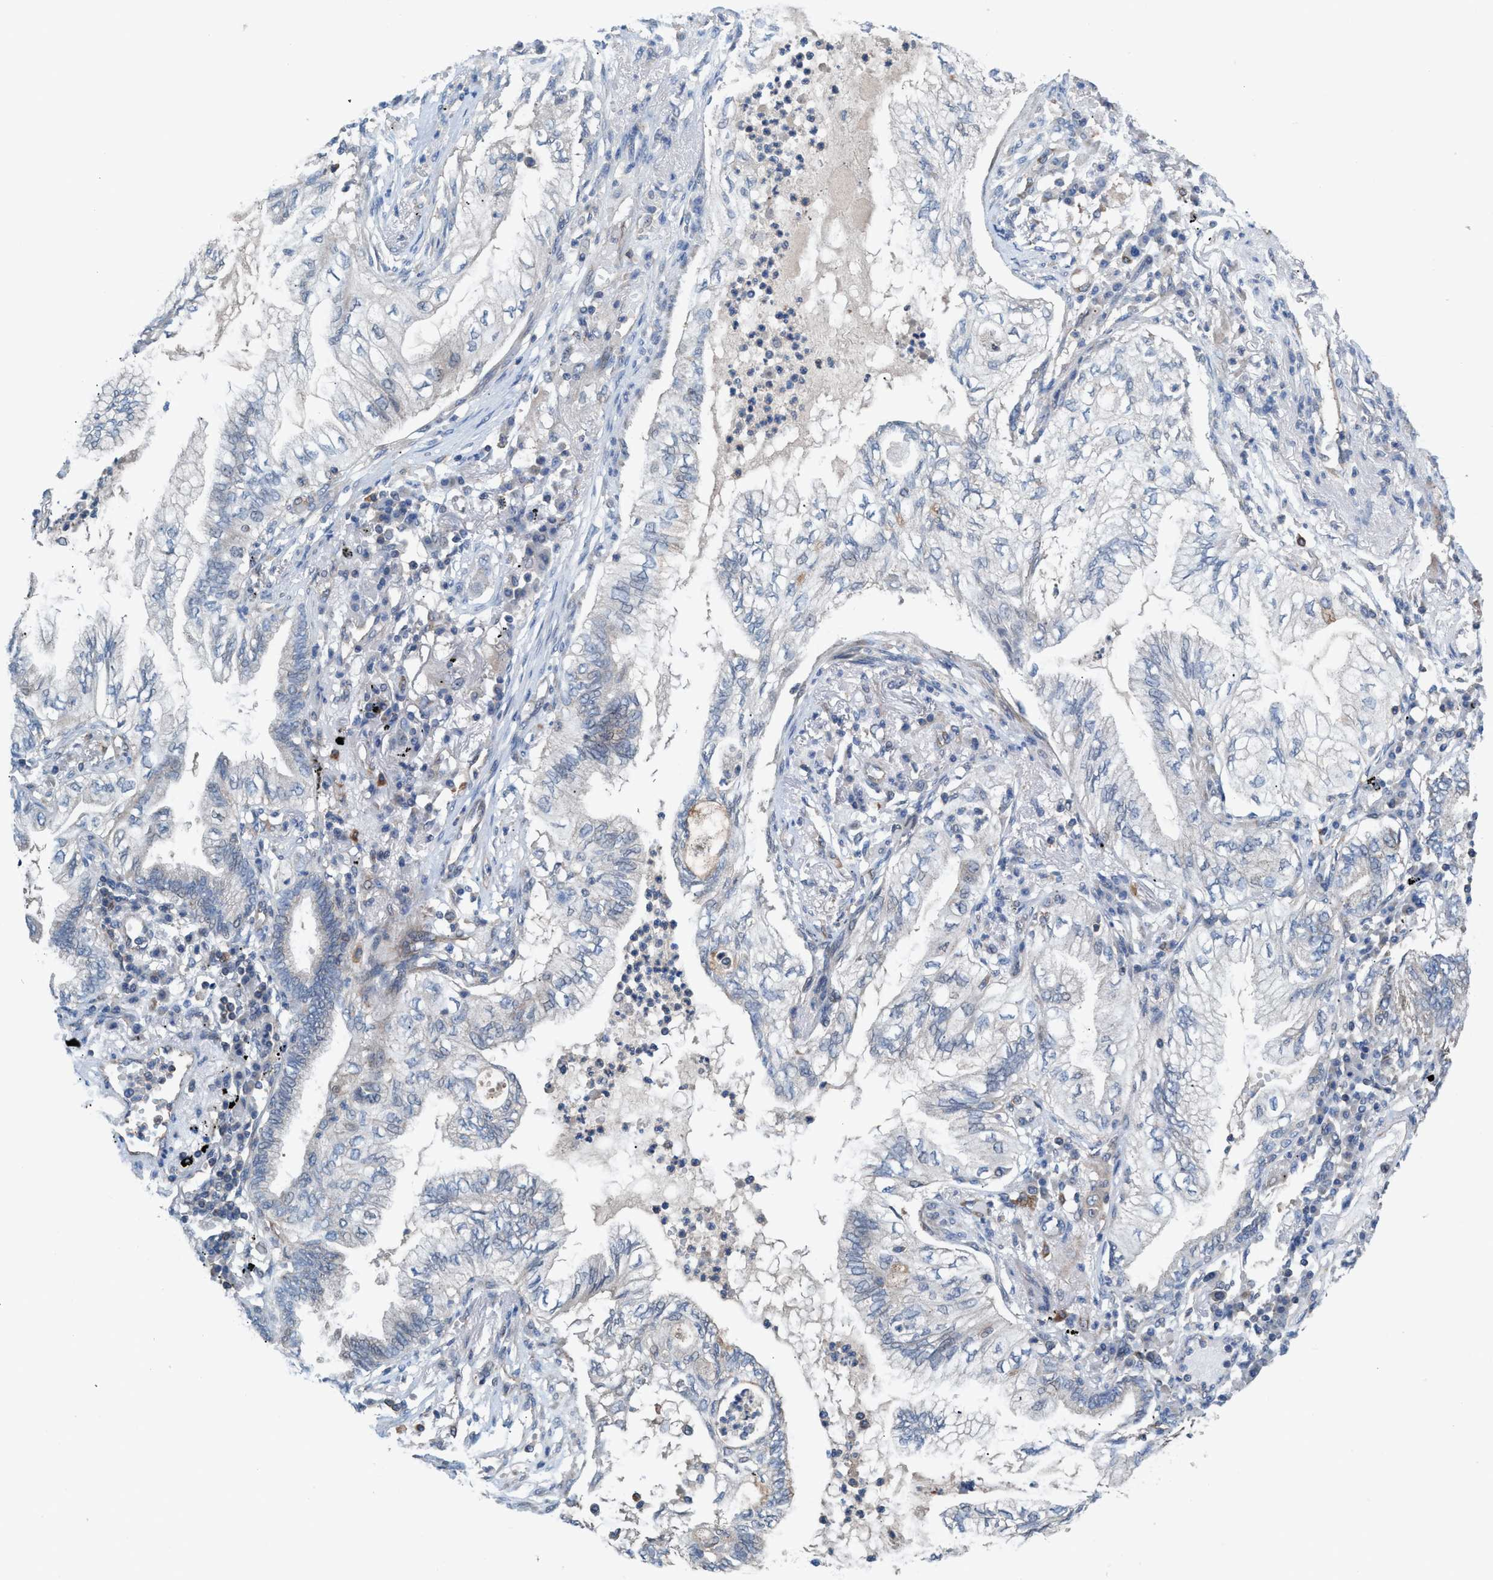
{"staining": {"intensity": "negative", "quantity": "none", "location": "none"}, "tissue": "lung cancer", "cell_type": "Tumor cells", "image_type": "cancer", "snomed": [{"axis": "morphology", "description": "Normal tissue, NOS"}, {"axis": "morphology", "description": "Adenocarcinoma, NOS"}, {"axis": "topography", "description": "Bronchus"}, {"axis": "topography", "description": "Lung"}], "caption": "Photomicrograph shows no significant protein positivity in tumor cells of lung cancer (adenocarcinoma).", "gene": "MRM1", "patient": {"sex": "female", "age": 70}}